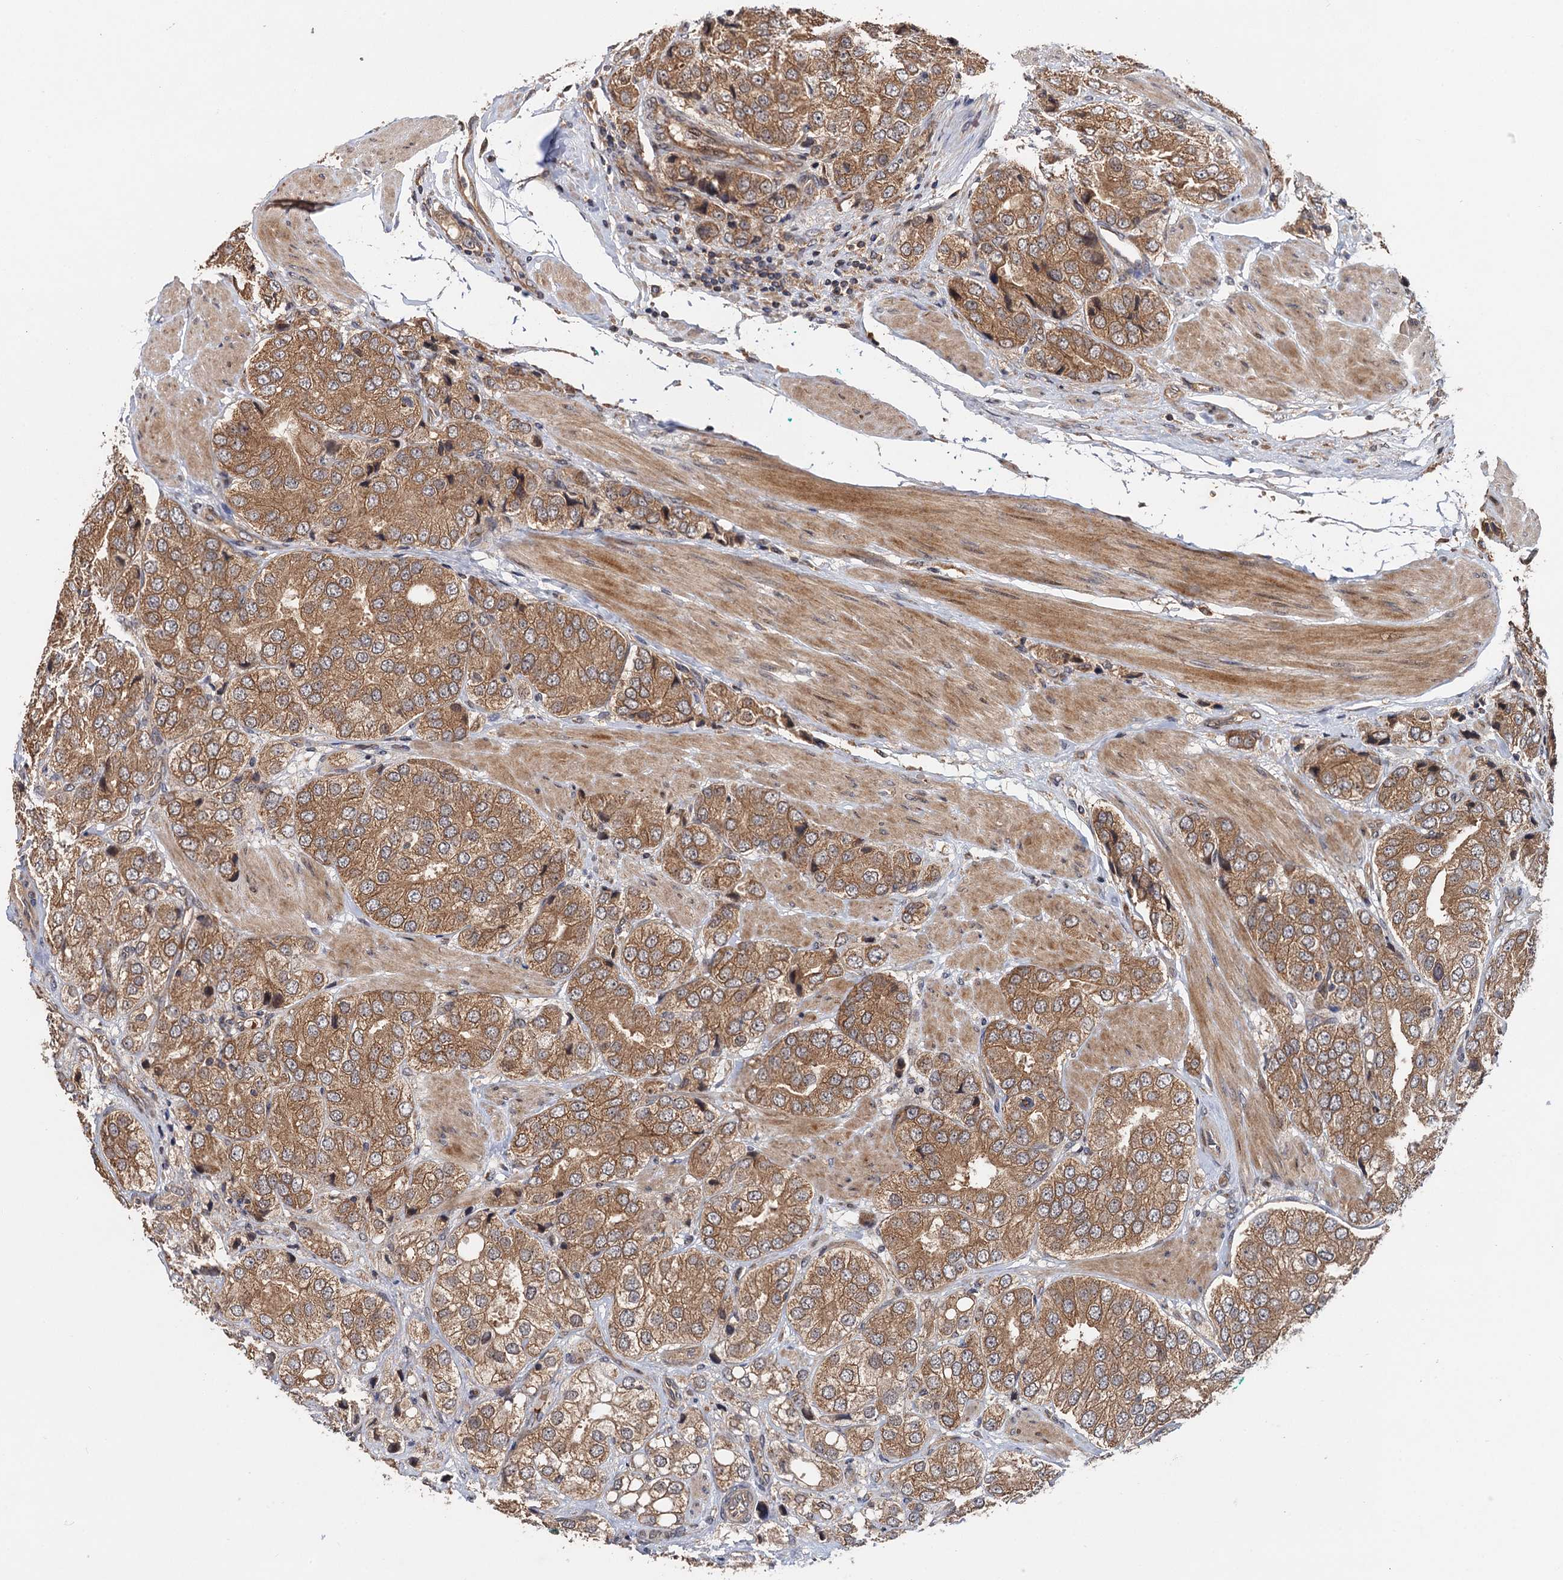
{"staining": {"intensity": "moderate", "quantity": ">75%", "location": "cytoplasmic/membranous"}, "tissue": "prostate cancer", "cell_type": "Tumor cells", "image_type": "cancer", "snomed": [{"axis": "morphology", "description": "Adenocarcinoma, High grade"}, {"axis": "topography", "description": "Prostate"}], "caption": "Tumor cells exhibit moderate cytoplasmic/membranous expression in about >75% of cells in high-grade adenocarcinoma (prostate).", "gene": "SNX32", "patient": {"sex": "male", "age": 50}}